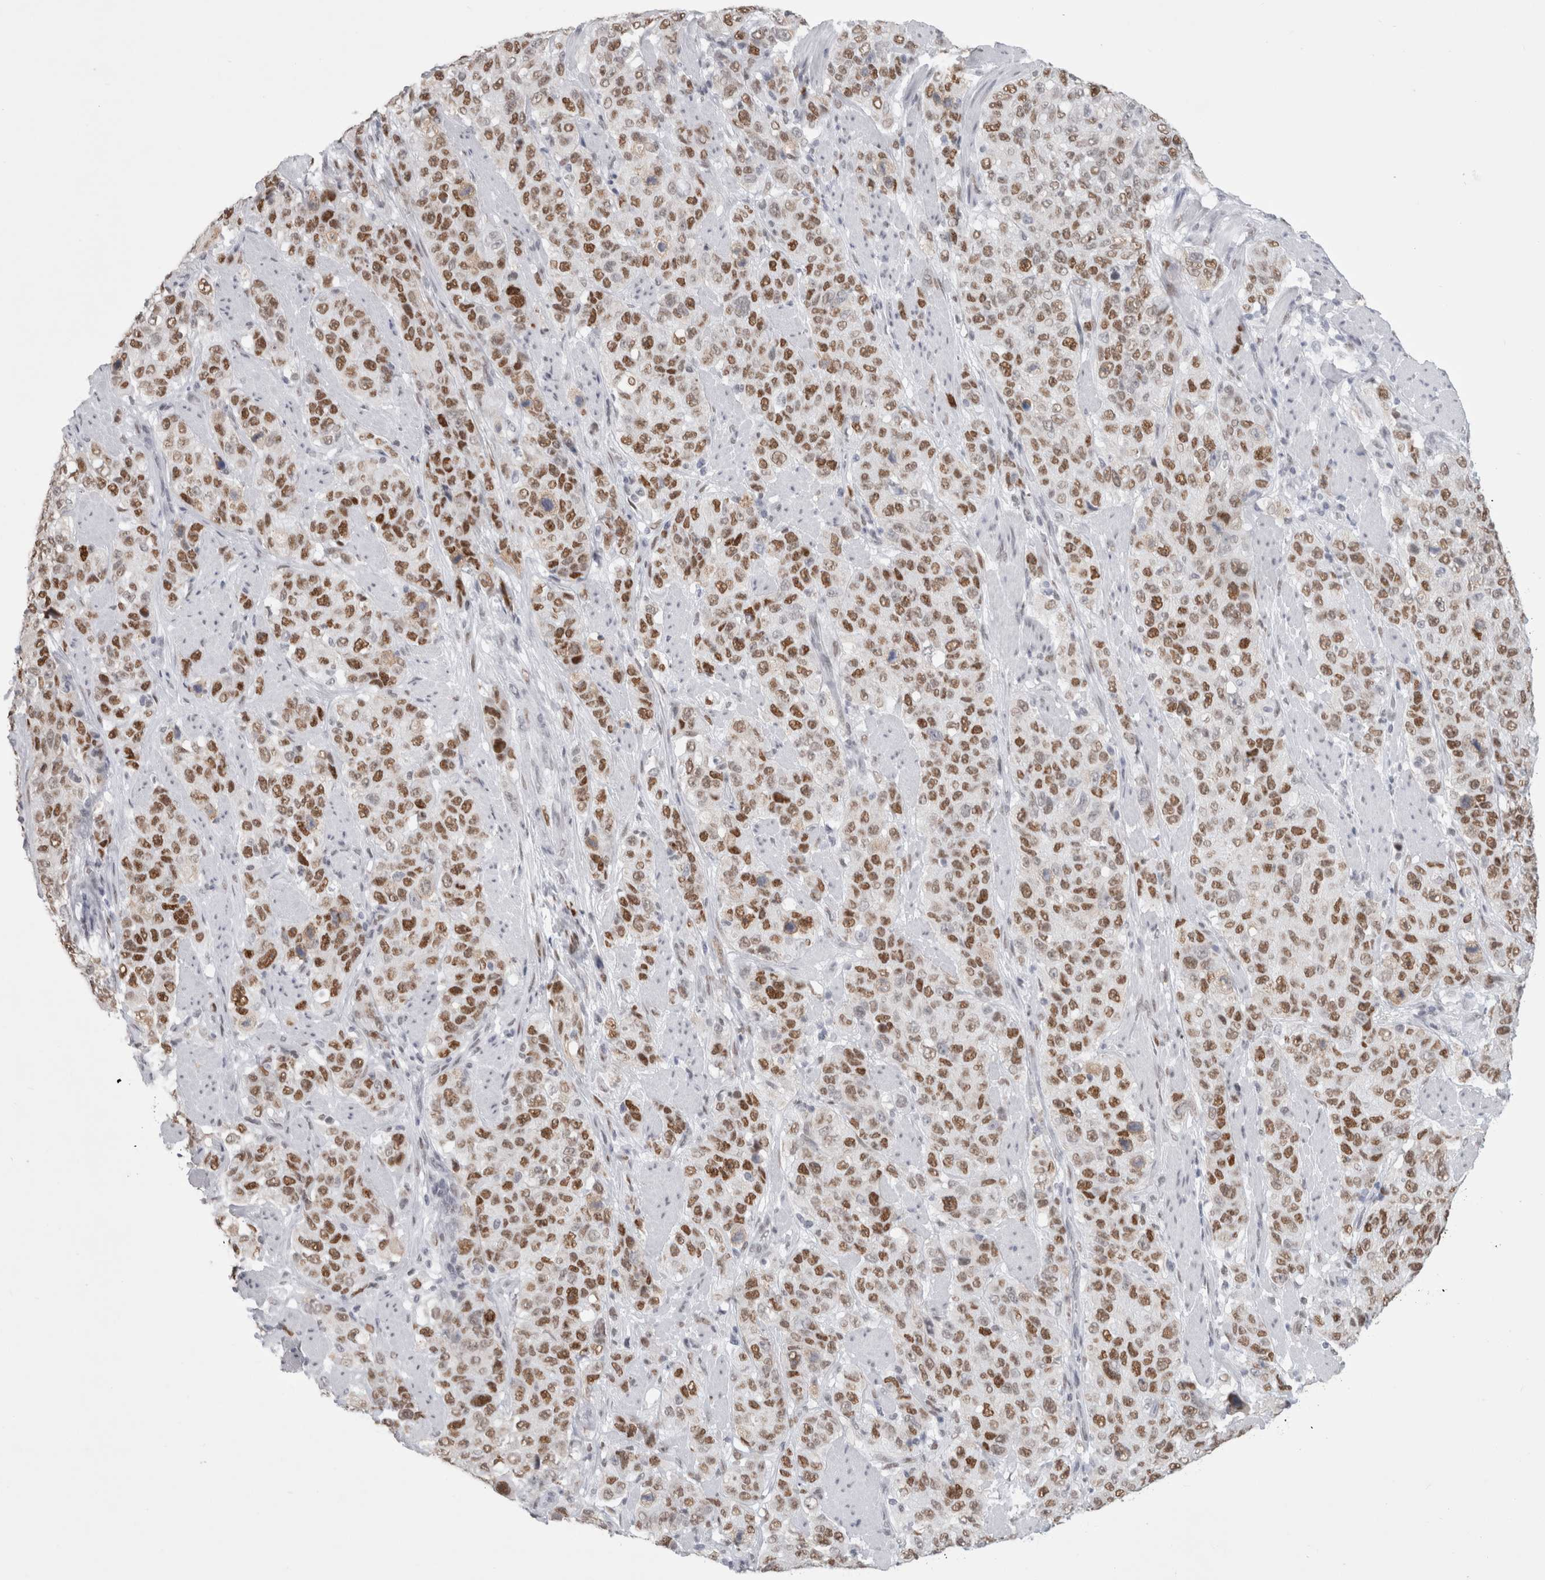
{"staining": {"intensity": "moderate", "quantity": ">75%", "location": "nuclear"}, "tissue": "stomach cancer", "cell_type": "Tumor cells", "image_type": "cancer", "snomed": [{"axis": "morphology", "description": "Adenocarcinoma, NOS"}, {"axis": "topography", "description": "Stomach"}], "caption": "An image of stomach cancer stained for a protein exhibits moderate nuclear brown staining in tumor cells. (brown staining indicates protein expression, while blue staining denotes nuclei).", "gene": "SMARCC1", "patient": {"sex": "male", "age": 48}}